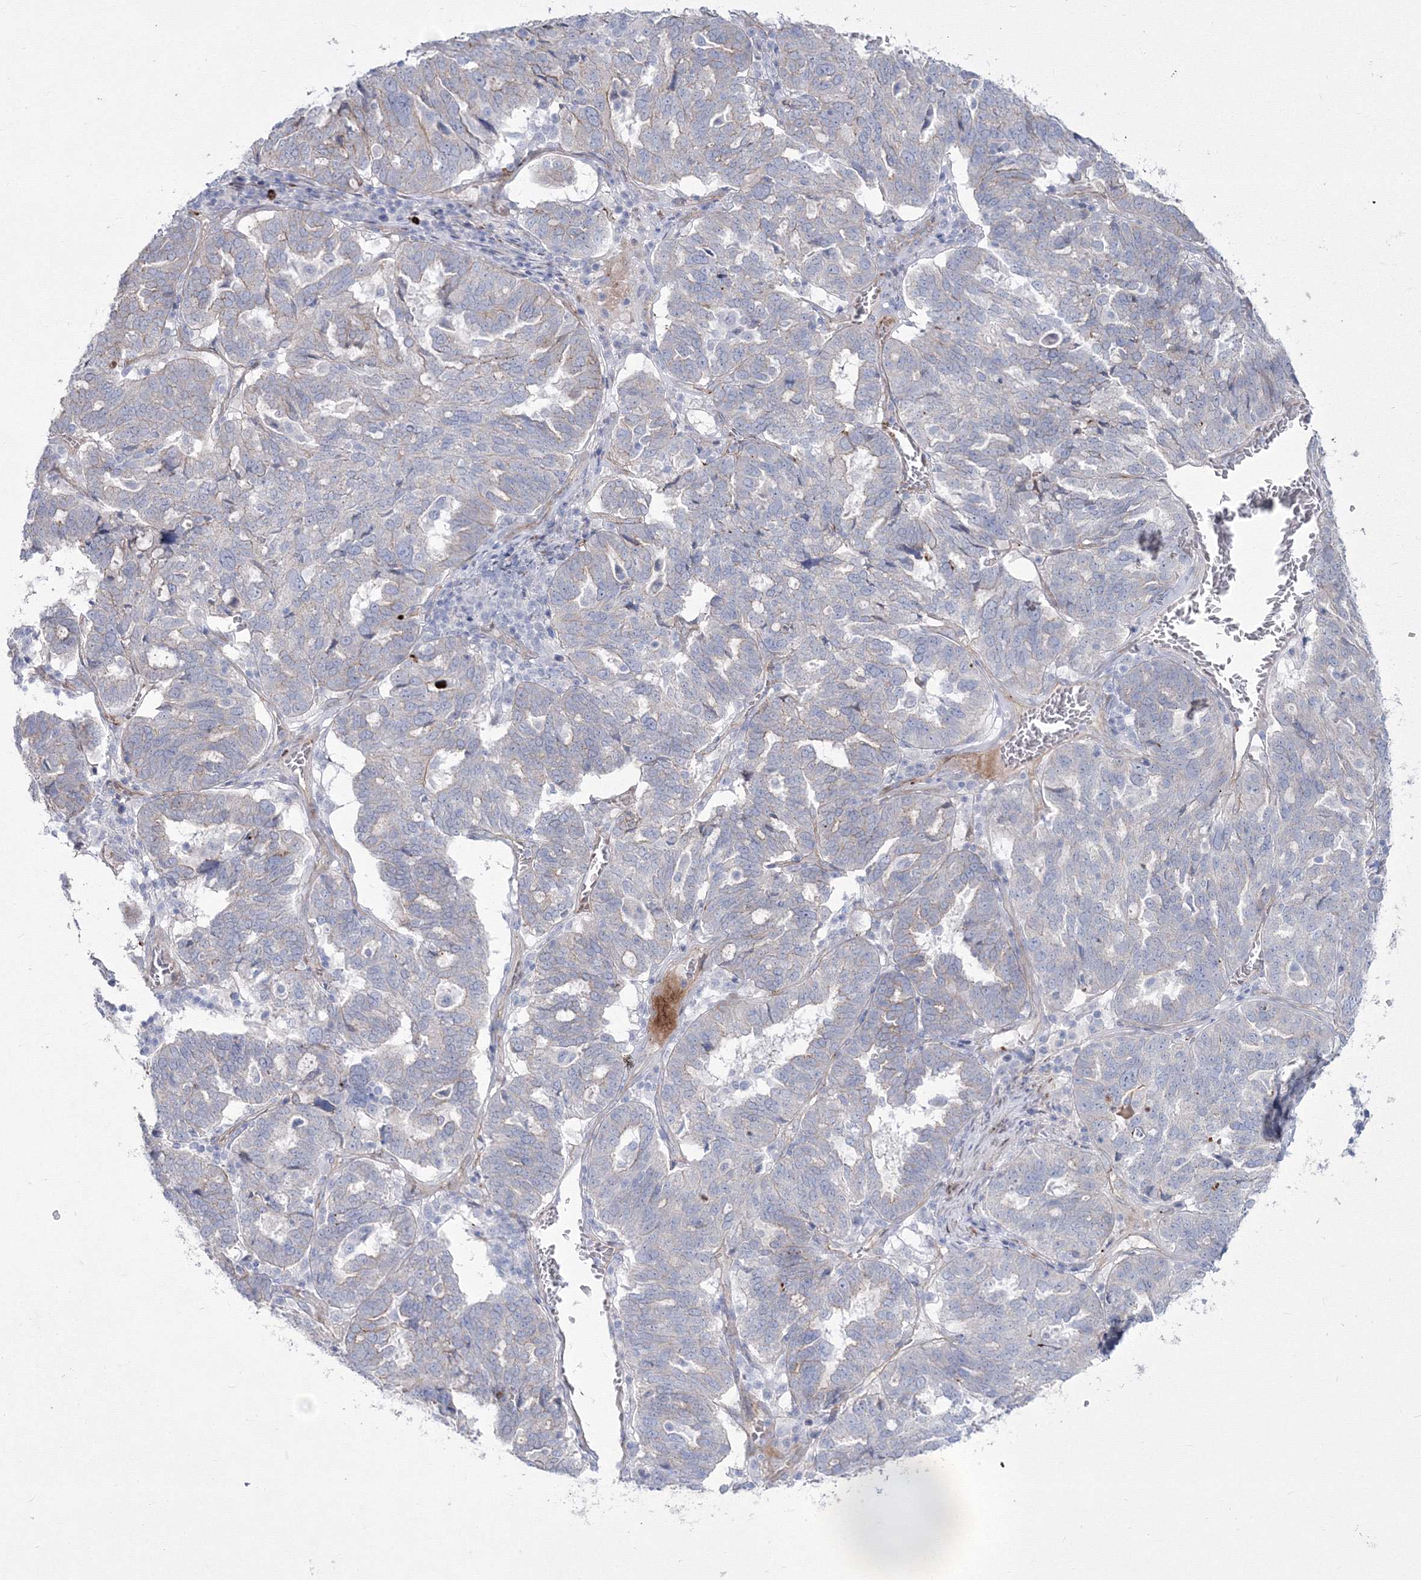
{"staining": {"intensity": "negative", "quantity": "none", "location": "none"}, "tissue": "ovarian cancer", "cell_type": "Tumor cells", "image_type": "cancer", "snomed": [{"axis": "morphology", "description": "Cystadenocarcinoma, serous, NOS"}, {"axis": "topography", "description": "Ovary"}], "caption": "This is an immunohistochemistry (IHC) image of human serous cystadenocarcinoma (ovarian). There is no staining in tumor cells.", "gene": "HYAL2", "patient": {"sex": "female", "age": 59}}